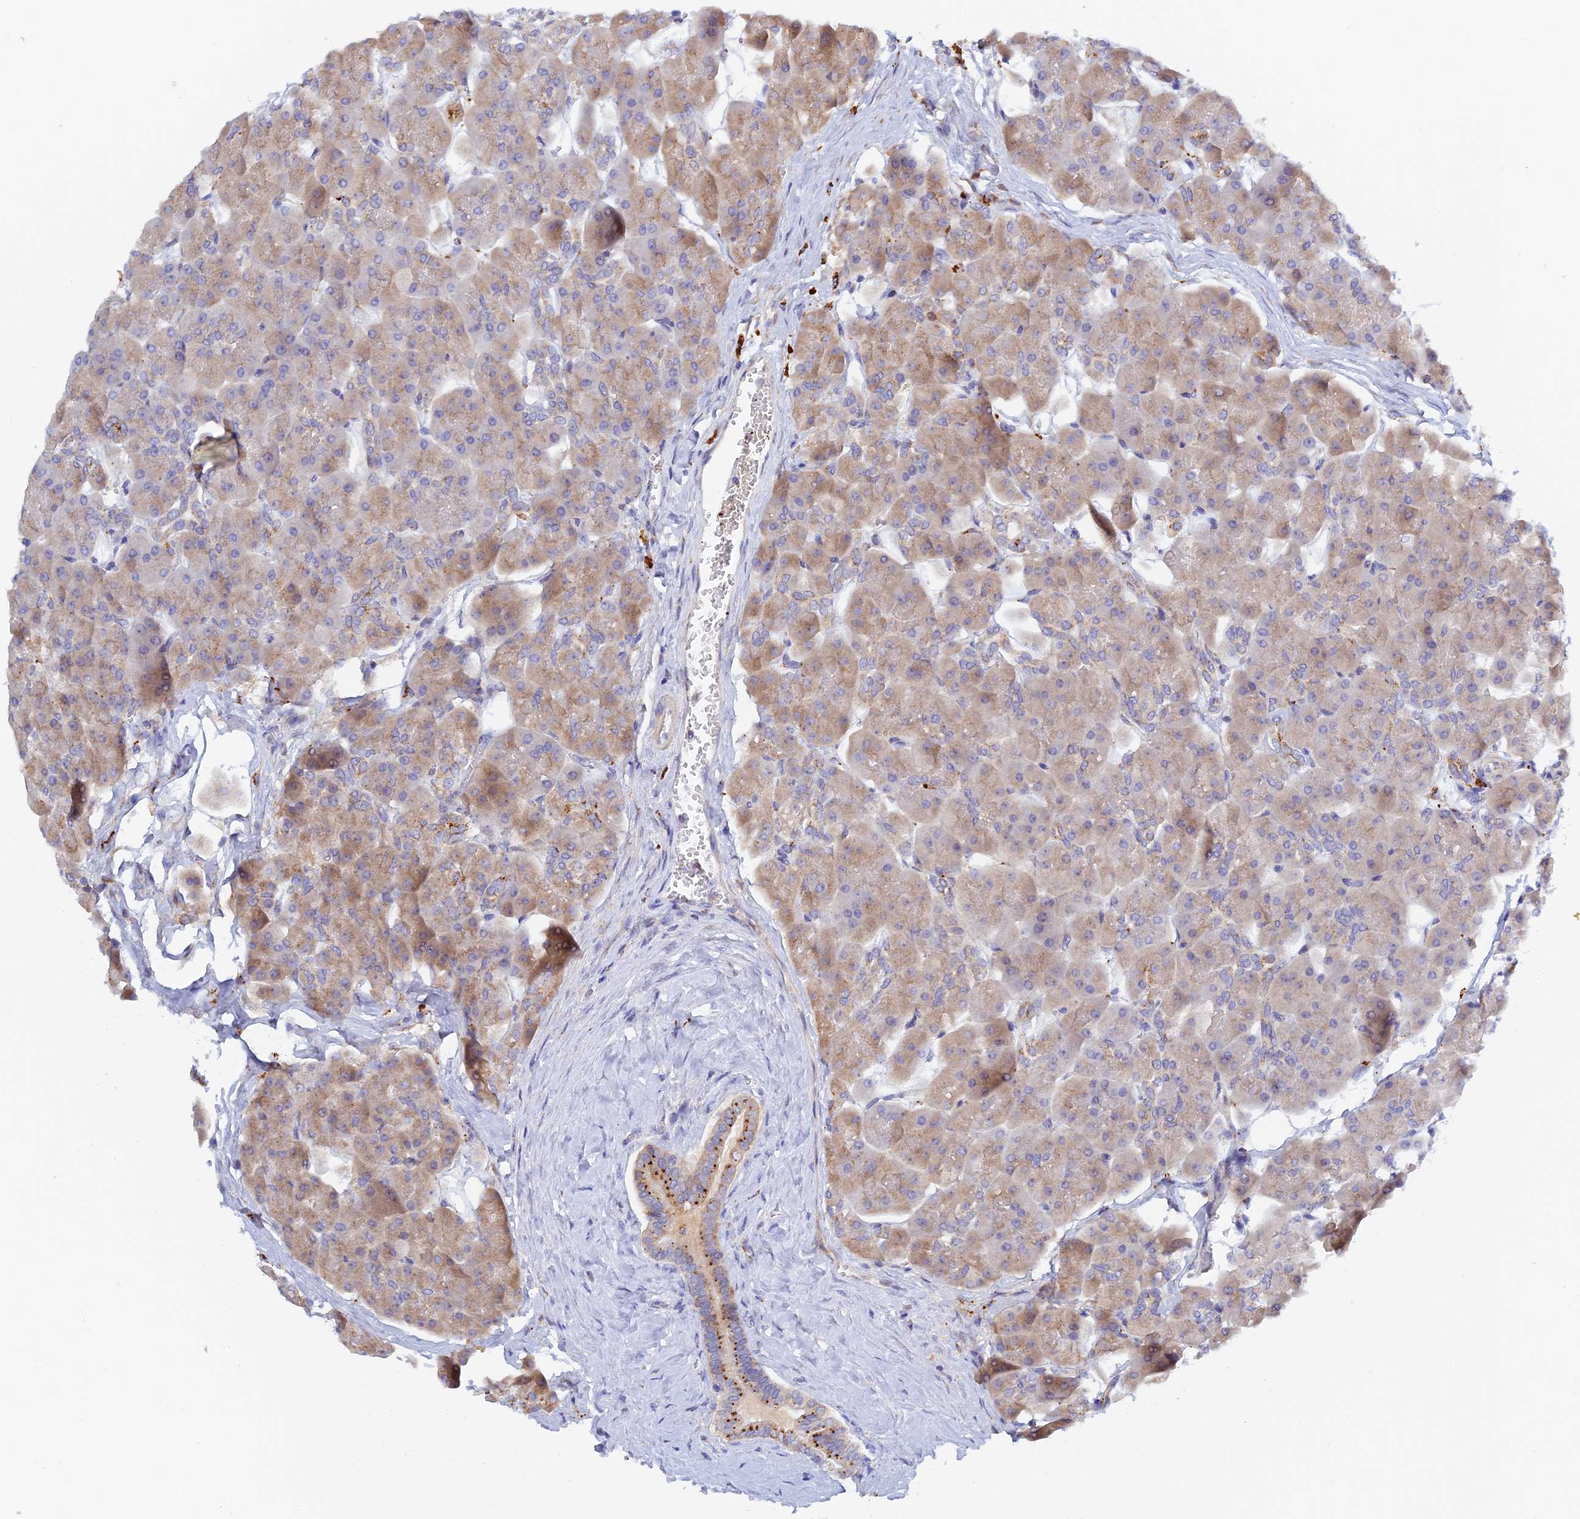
{"staining": {"intensity": "strong", "quantity": "<25%", "location": "cytoplasmic/membranous"}, "tissue": "pancreas", "cell_type": "Exocrine glandular cells", "image_type": "normal", "snomed": [{"axis": "morphology", "description": "Normal tissue, NOS"}, {"axis": "topography", "description": "Pancreas"}], "caption": "Brown immunohistochemical staining in unremarkable human pancreas exhibits strong cytoplasmic/membranous expression in approximately <25% of exocrine glandular cells.", "gene": "RPGRIP1L", "patient": {"sex": "male", "age": 66}}